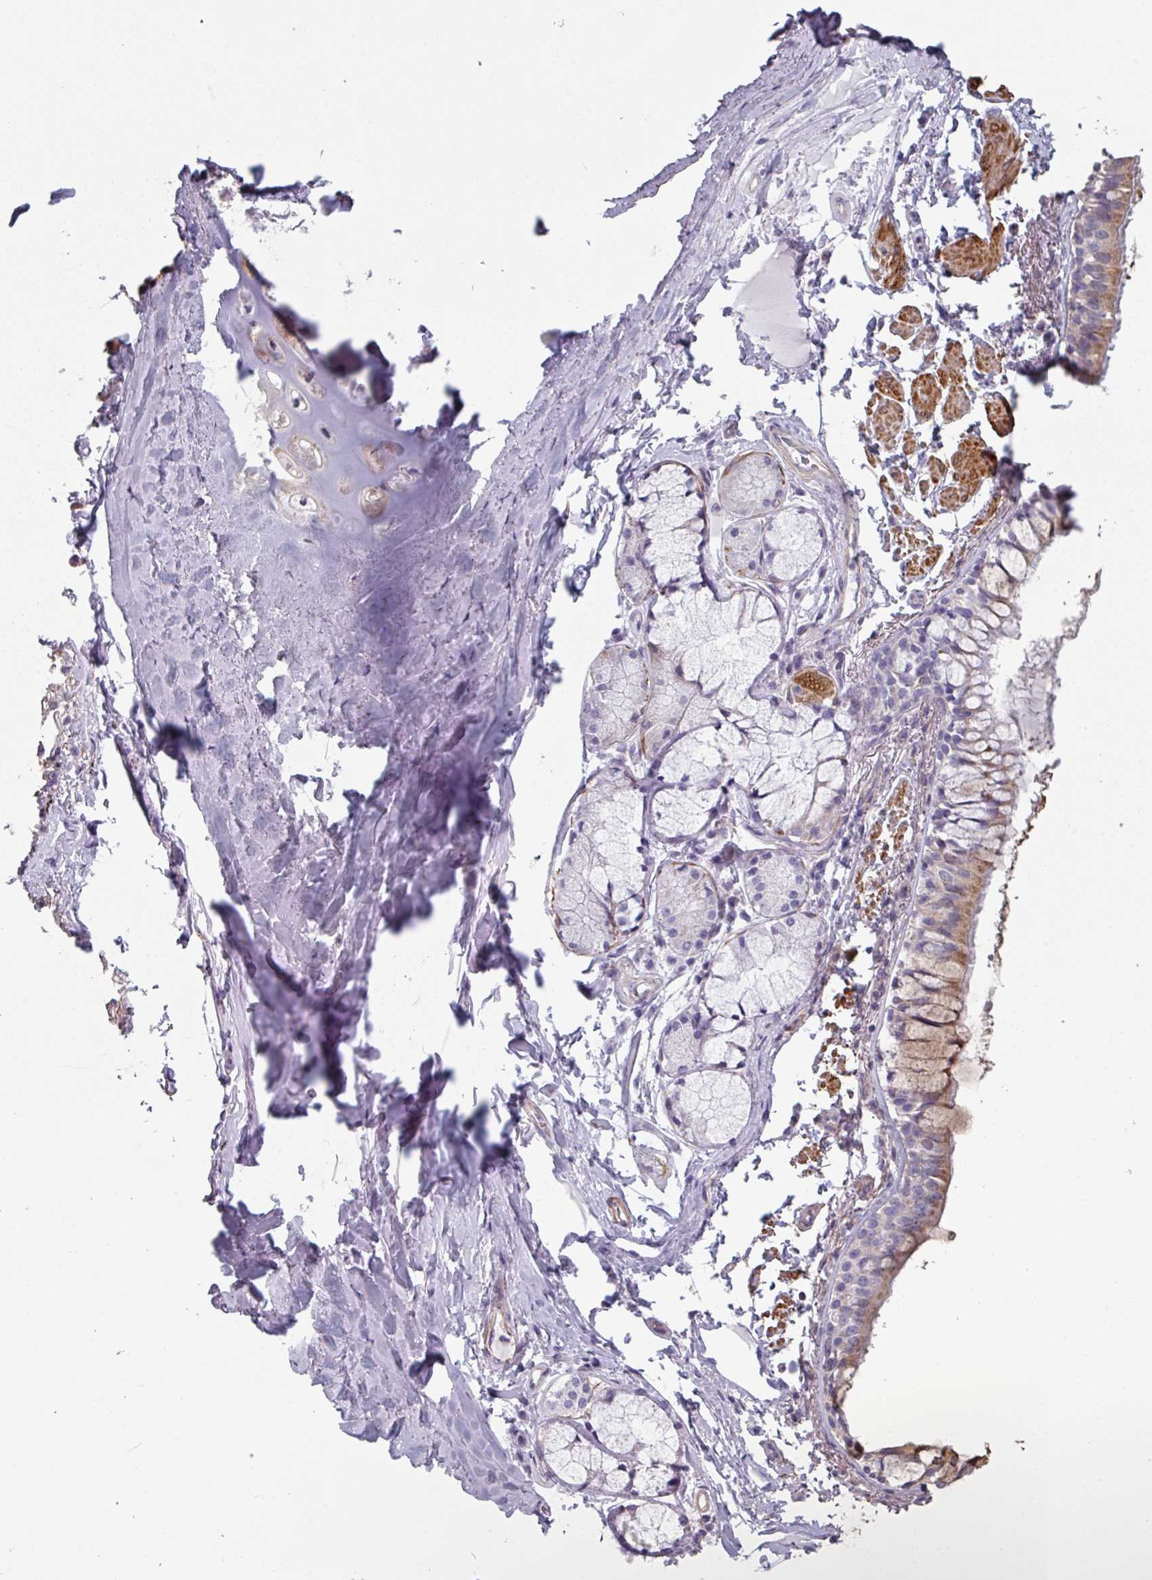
{"staining": {"intensity": "moderate", "quantity": "25%-75%", "location": "cytoplasmic/membranous"}, "tissue": "bronchus", "cell_type": "Respiratory epithelial cells", "image_type": "normal", "snomed": [{"axis": "morphology", "description": "Normal tissue, NOS"}, {"axis": "topography", "description": "Bronchus"}], "caption": "Bronchus stained for a protein (brown) reveals moderate cytoplasmic/membranous positive positivity in about 25%-75% of respiratory epithelial cells.", "gene": "GSTA1", "patient": {"sex": "male", "age": 70}}